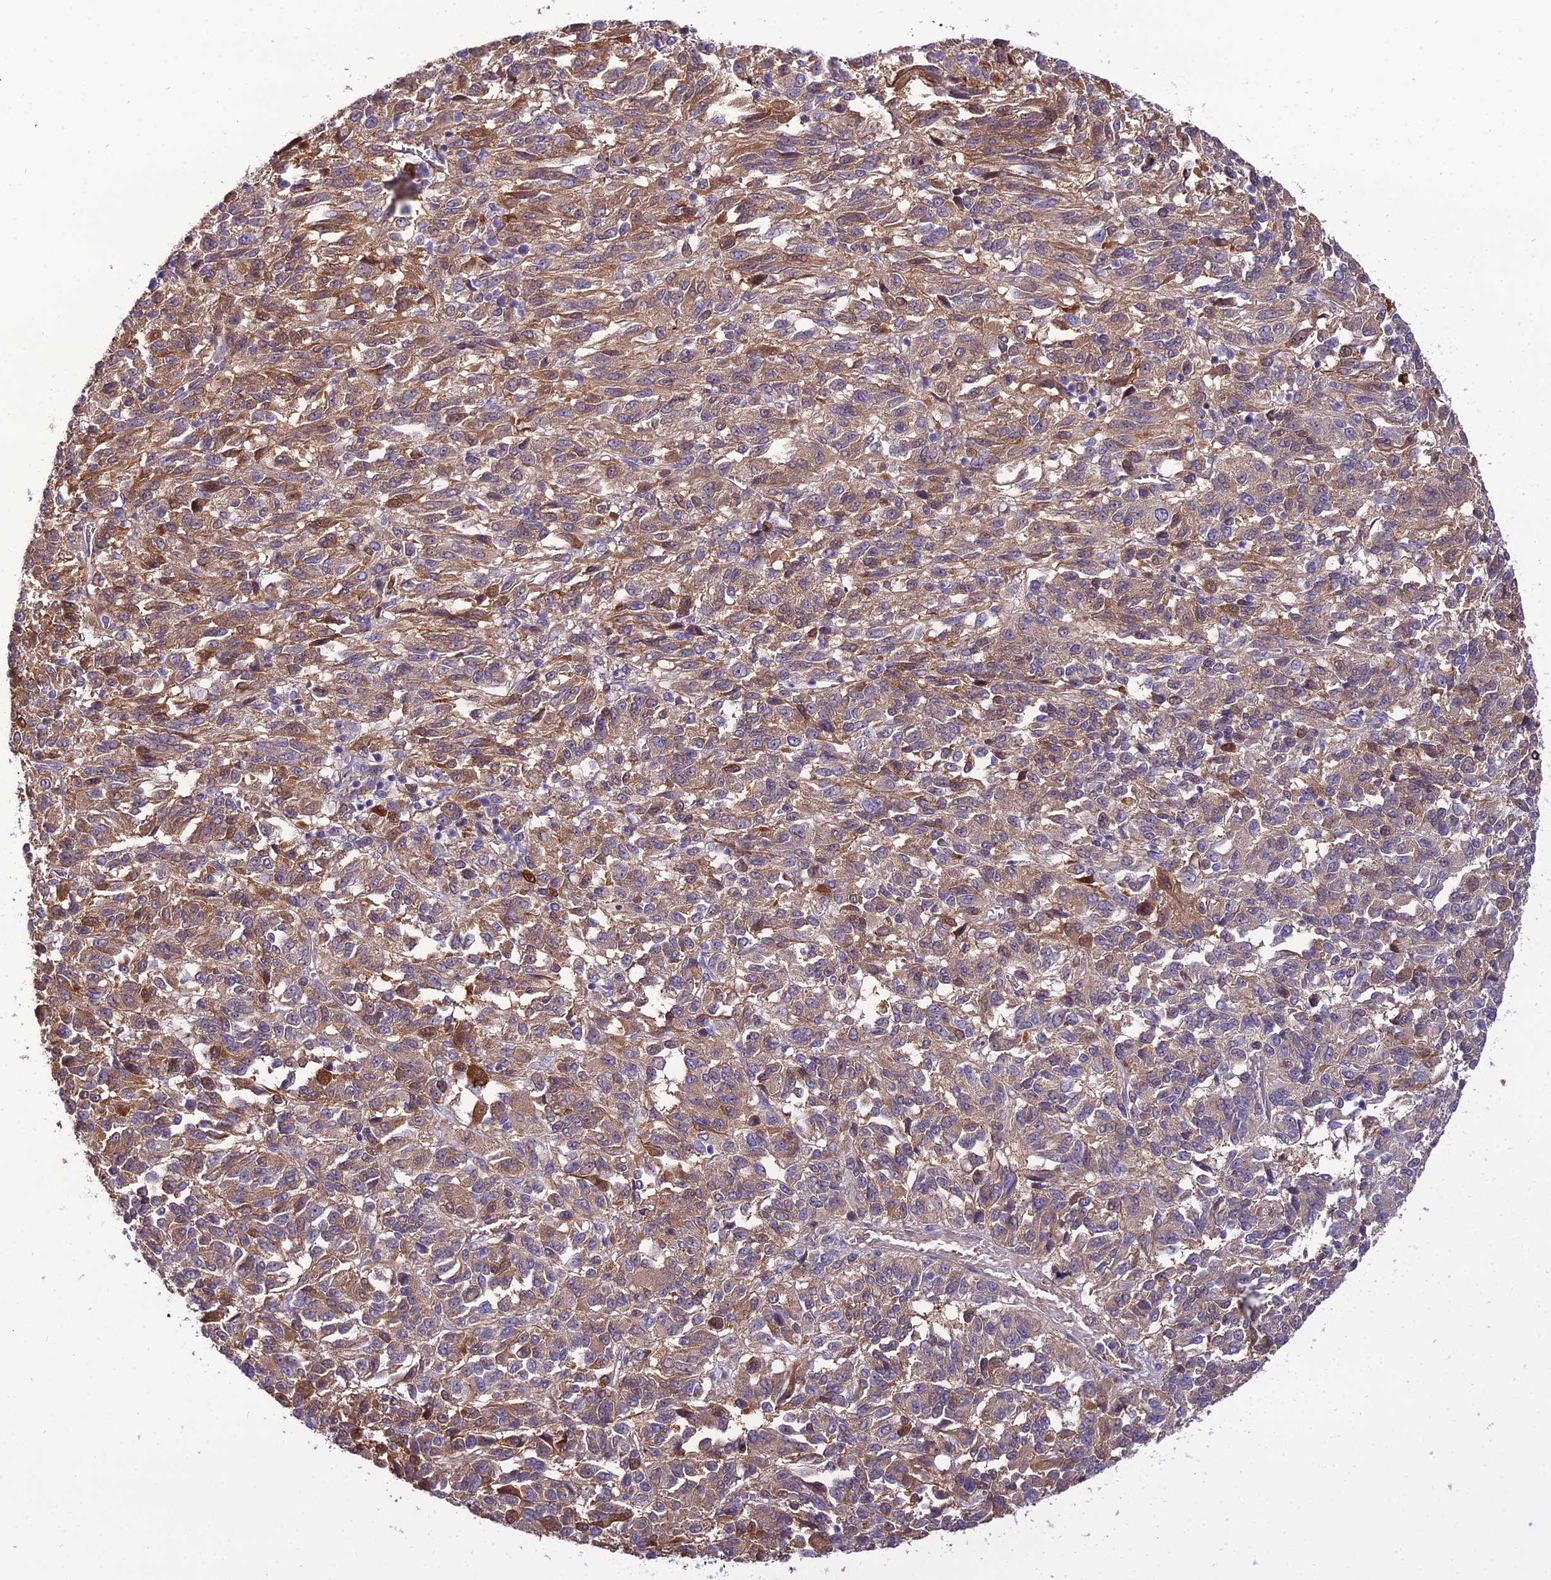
{"staining": {"intensity": "moderate", "quantity": ">75%", "location": "cytoplasmic/membranous"}, "tissue": "melanoma", "cell_type": "Tumor cells", "image_type": "cancer", "snomed": [{"axis": "morphology", "description": "Malignant melanoma, Metastatic site"}, {"axis": "topography", "description": "Lung"}], "caption": "DAB immunohistochemical staining of human melanoma shows moderate cytoplasmic/membranous protein staining in approximately >75% of tumor cells.", "gene": "MB21D2", "patient": {"sex": "male", "age": 64}}